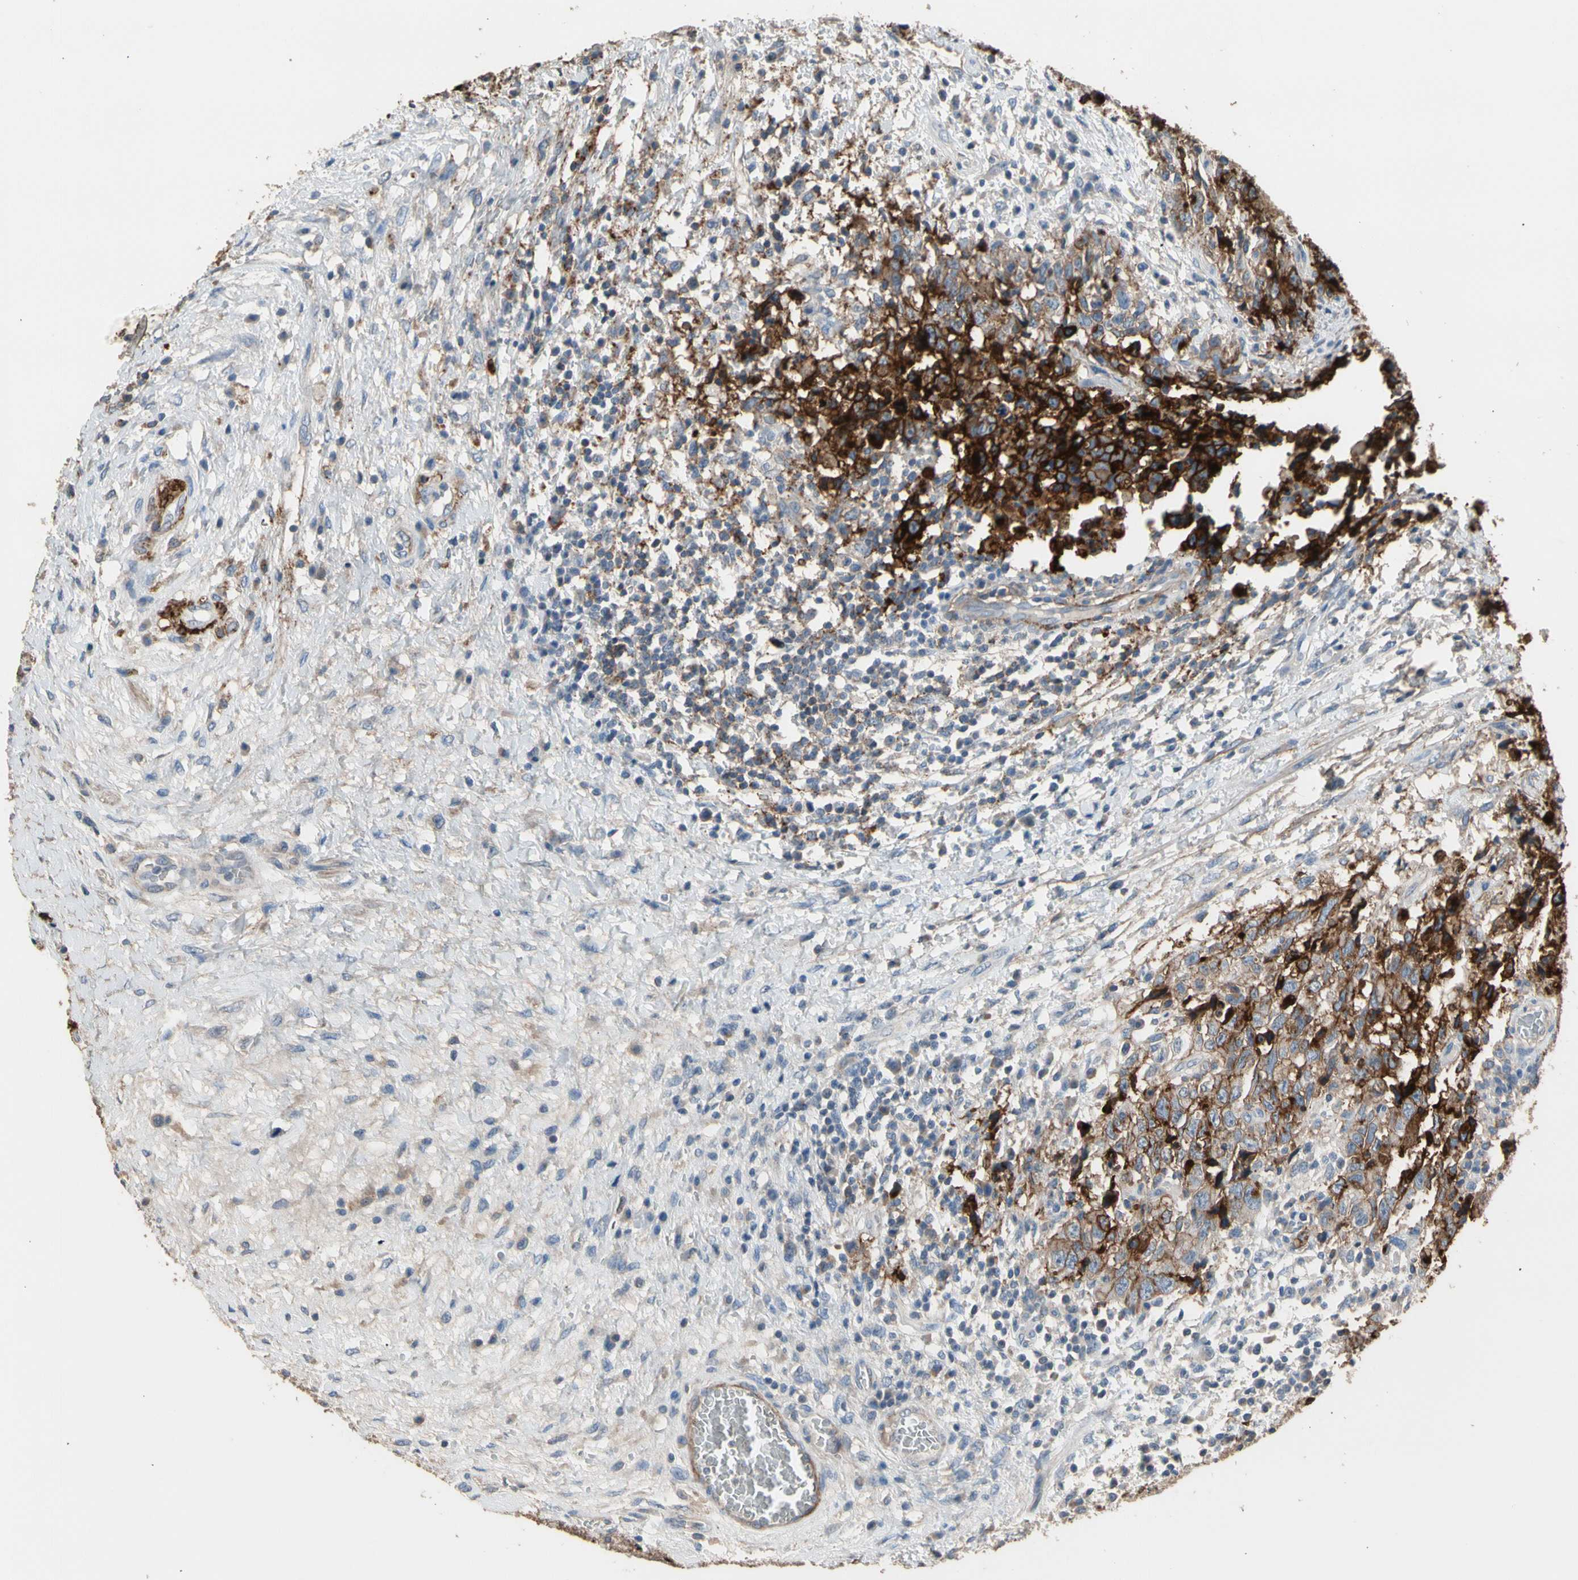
{"staining": {"intensity": "strong", "quantity": ">75%", "location": "cytoplasmic/membranous"}, "tissue": "testis cancer", "cell_type": "Tumor cells", "image_type": "cancer", "snomed": [{"axis": "morphology", "description": "Carcinoma, Embryonal, NOS"}, {"axis": "topography", "description": "Testis"}], "caption": "Tumor cells demonstrate strong cytoplasmic/membranous positivity in about >75% of cells in testis embryonal carcinoma. Immunohistochemistry (ihc) stains the protein of interest in brown and the nuclei are stained blue.", "gene": "SUSD2", "patient": {"sex": "male", "age": 26}}